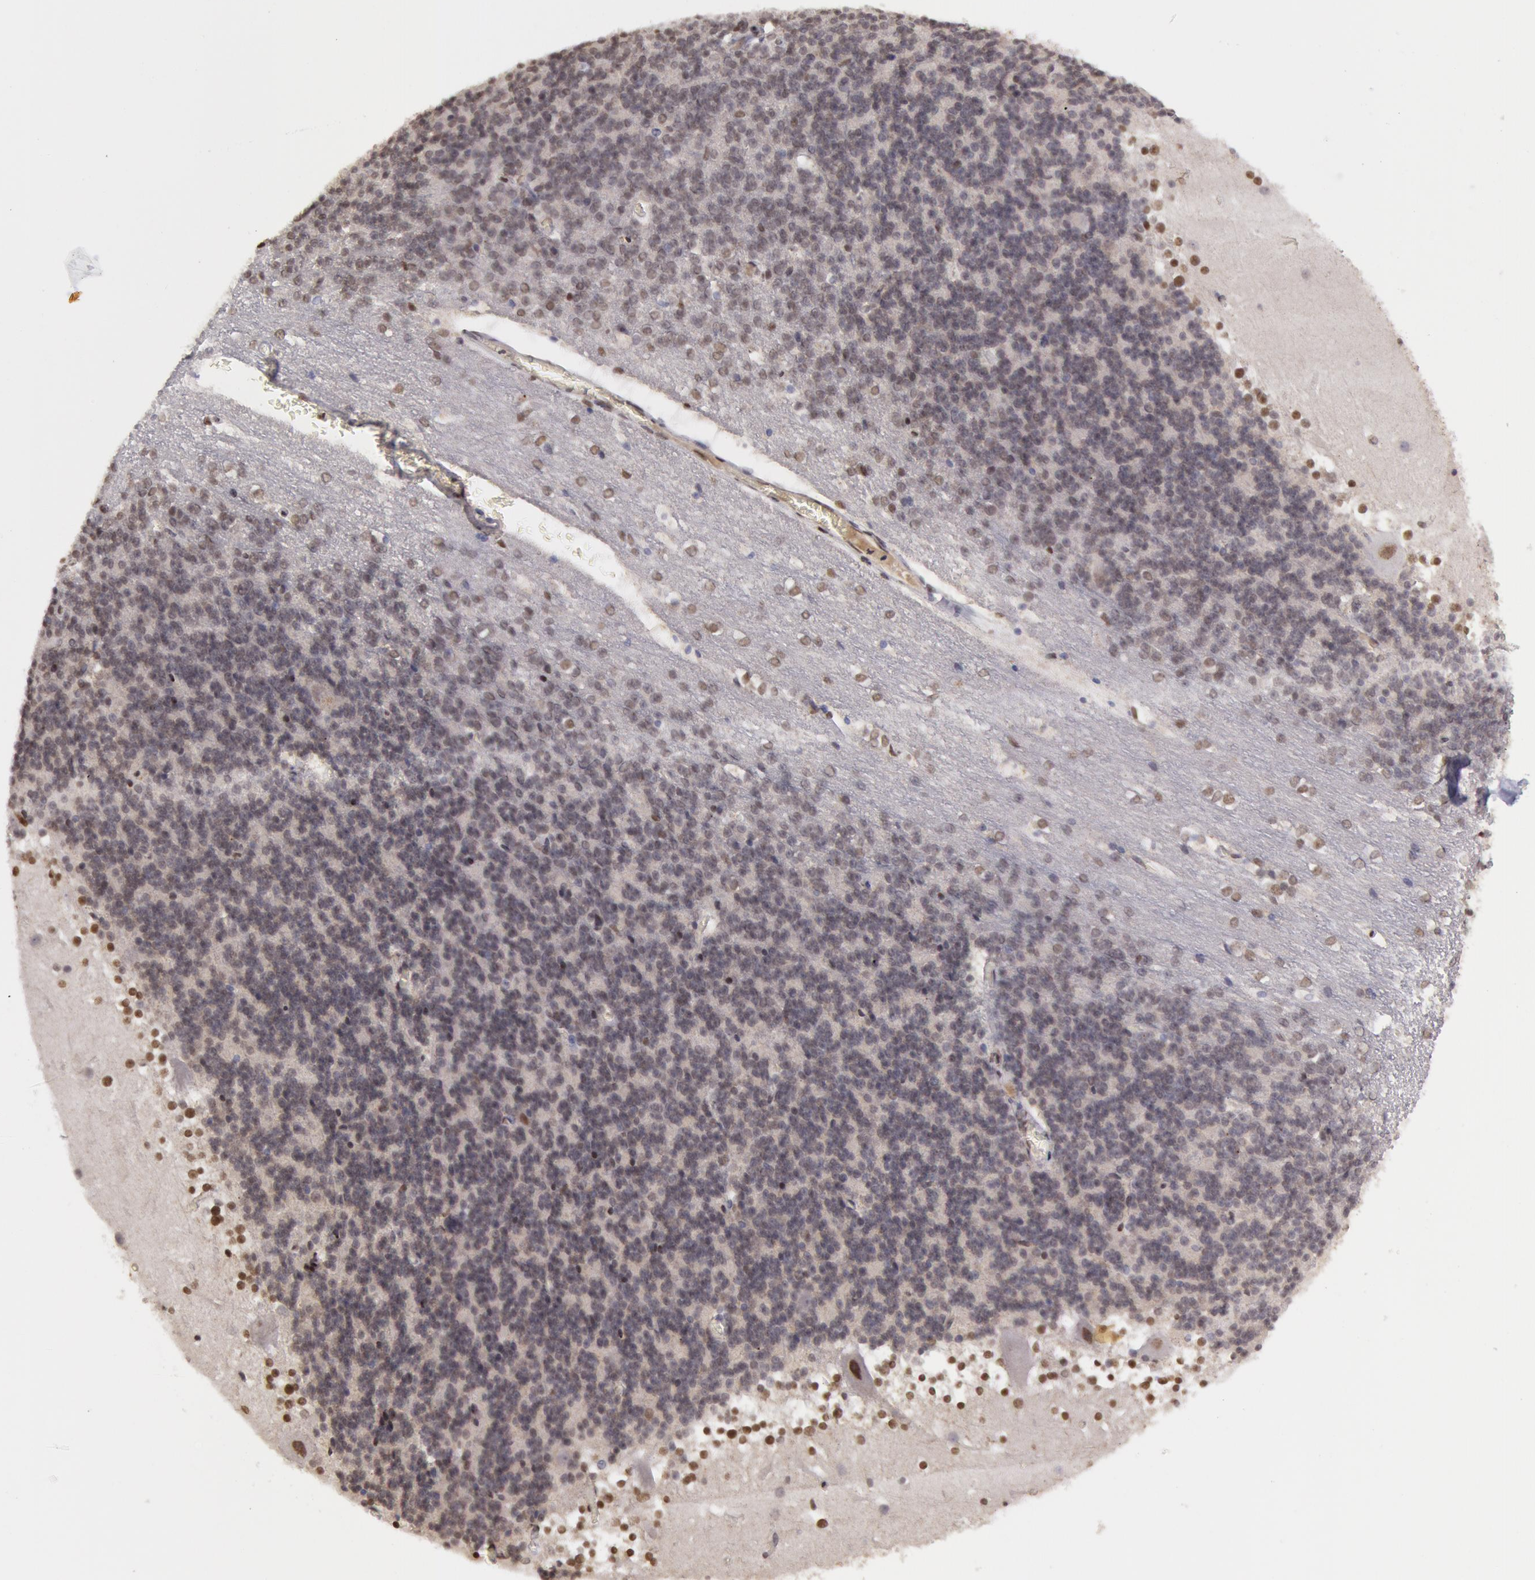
{"staining": {"intensity": "weak", "quantity": "25%-75%", "location": "cytoplasmic/membranous"}, "tissue": "cerebellum", "cell_type": "Cells in granular layer", "image_type": "normal", "snomed": [{"axis": "morphology", "description": "Normal tissue, NOS"}, {"axis": "topography", "description": "Cerebellum"}], "caption": "Immunohistochemistry of normal human cerebellum demonstrates low levels of weak cytoplasmic/membranous staining in approximately 25%-75% of cells in granular layer. (Stains: DAB in brown, nuclei in blue, Microscopy: brightfield microscopy at high magnification).", "gene": "VRTN", "patient": {"sex": "female", "age": 19}}